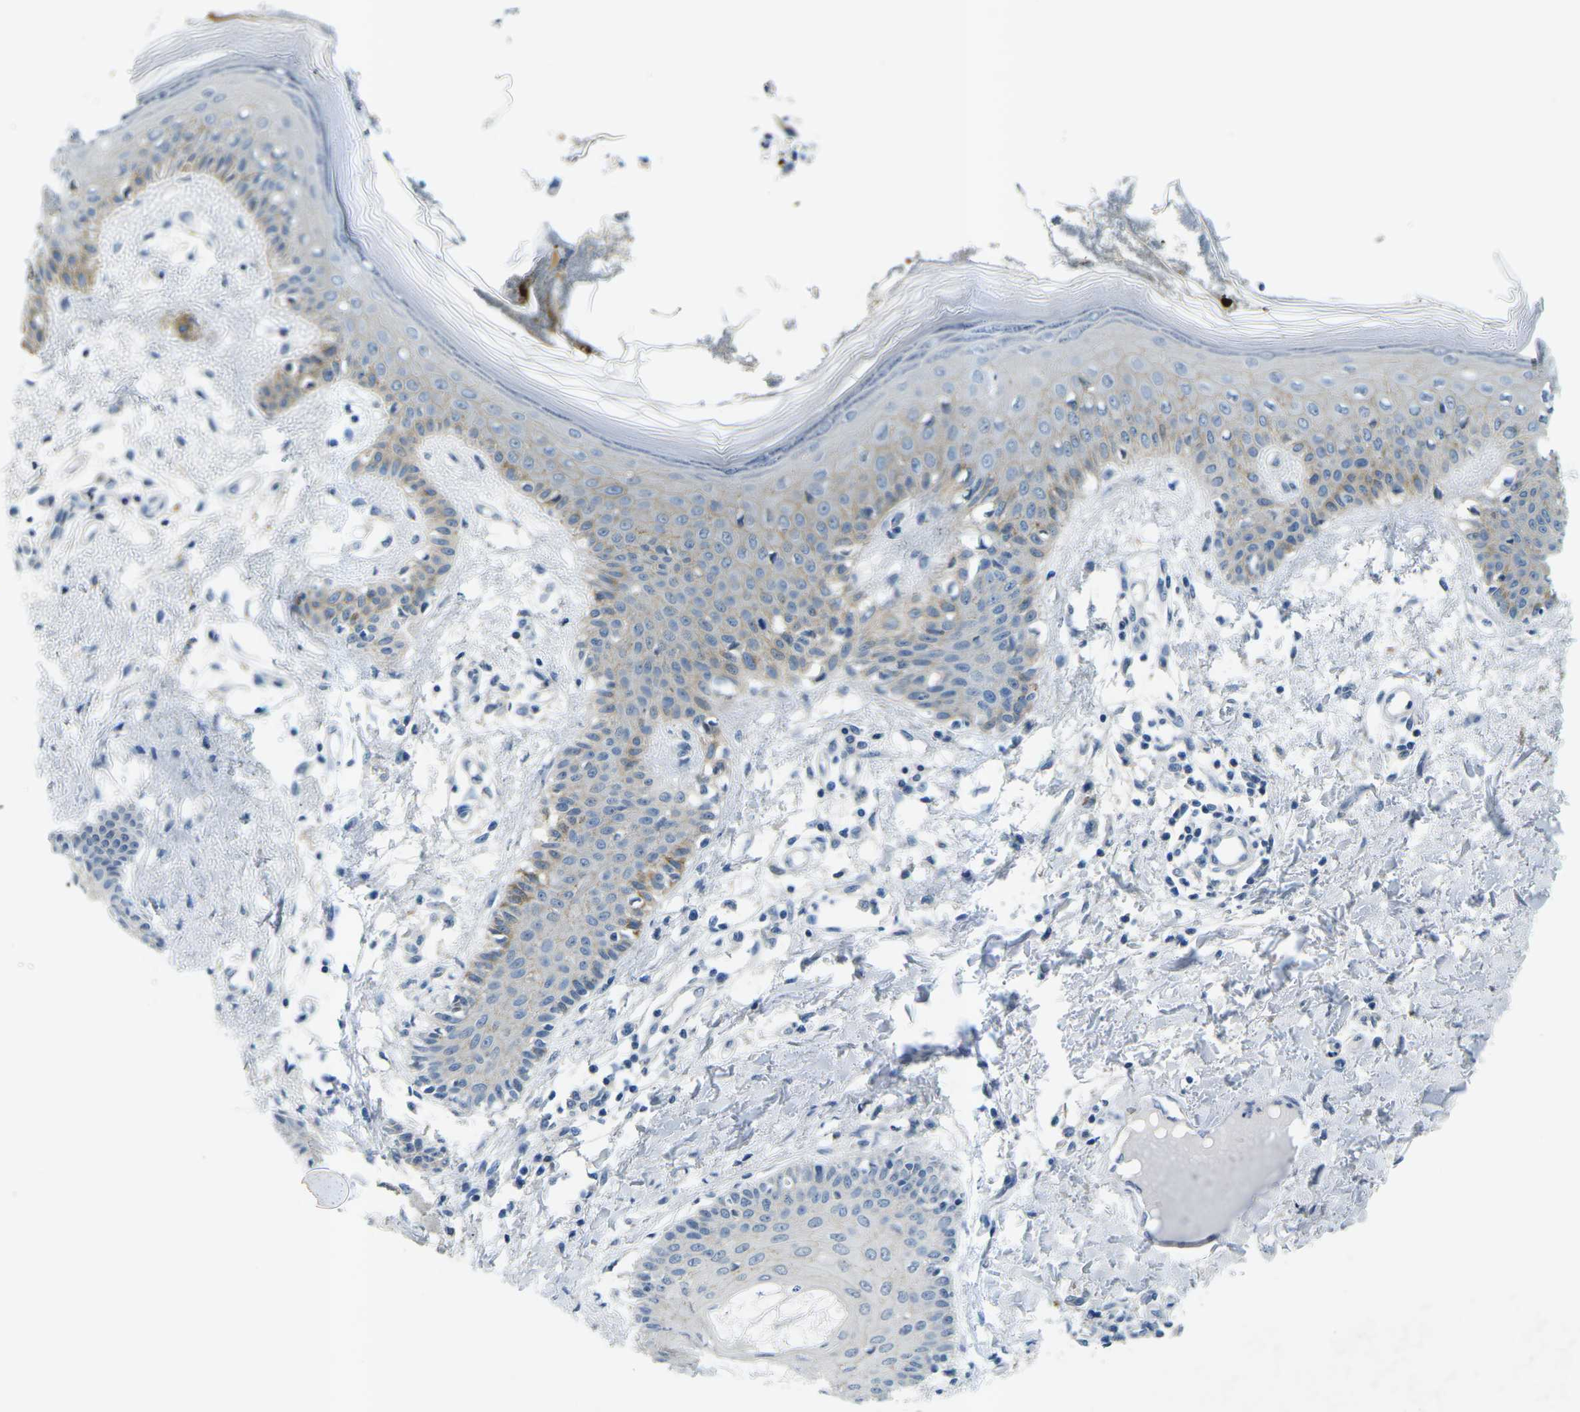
{"staining": {"intensity": "negative", "quantity": "none", "location": "none"}, "tissue": "skin", "cell_type": "Fibroblasts", "image_type": "normal", "snomed": [{"axis": "morphology", "description": "Normal tissue, NOS"}, {"axis": "topography", "description": "Skin"}], "caption": "An immunohistochemistry histopathology image of normal skin is shown. There is no staining in fibroblasts of skin. The staining is performed using DAB (3,3'-diaminobenzidine) brown chromogen with nuclei counter-stained in using hematoxylin.", "gene": "CTNND1", "patient": {"sex": "male", "age": 53}}